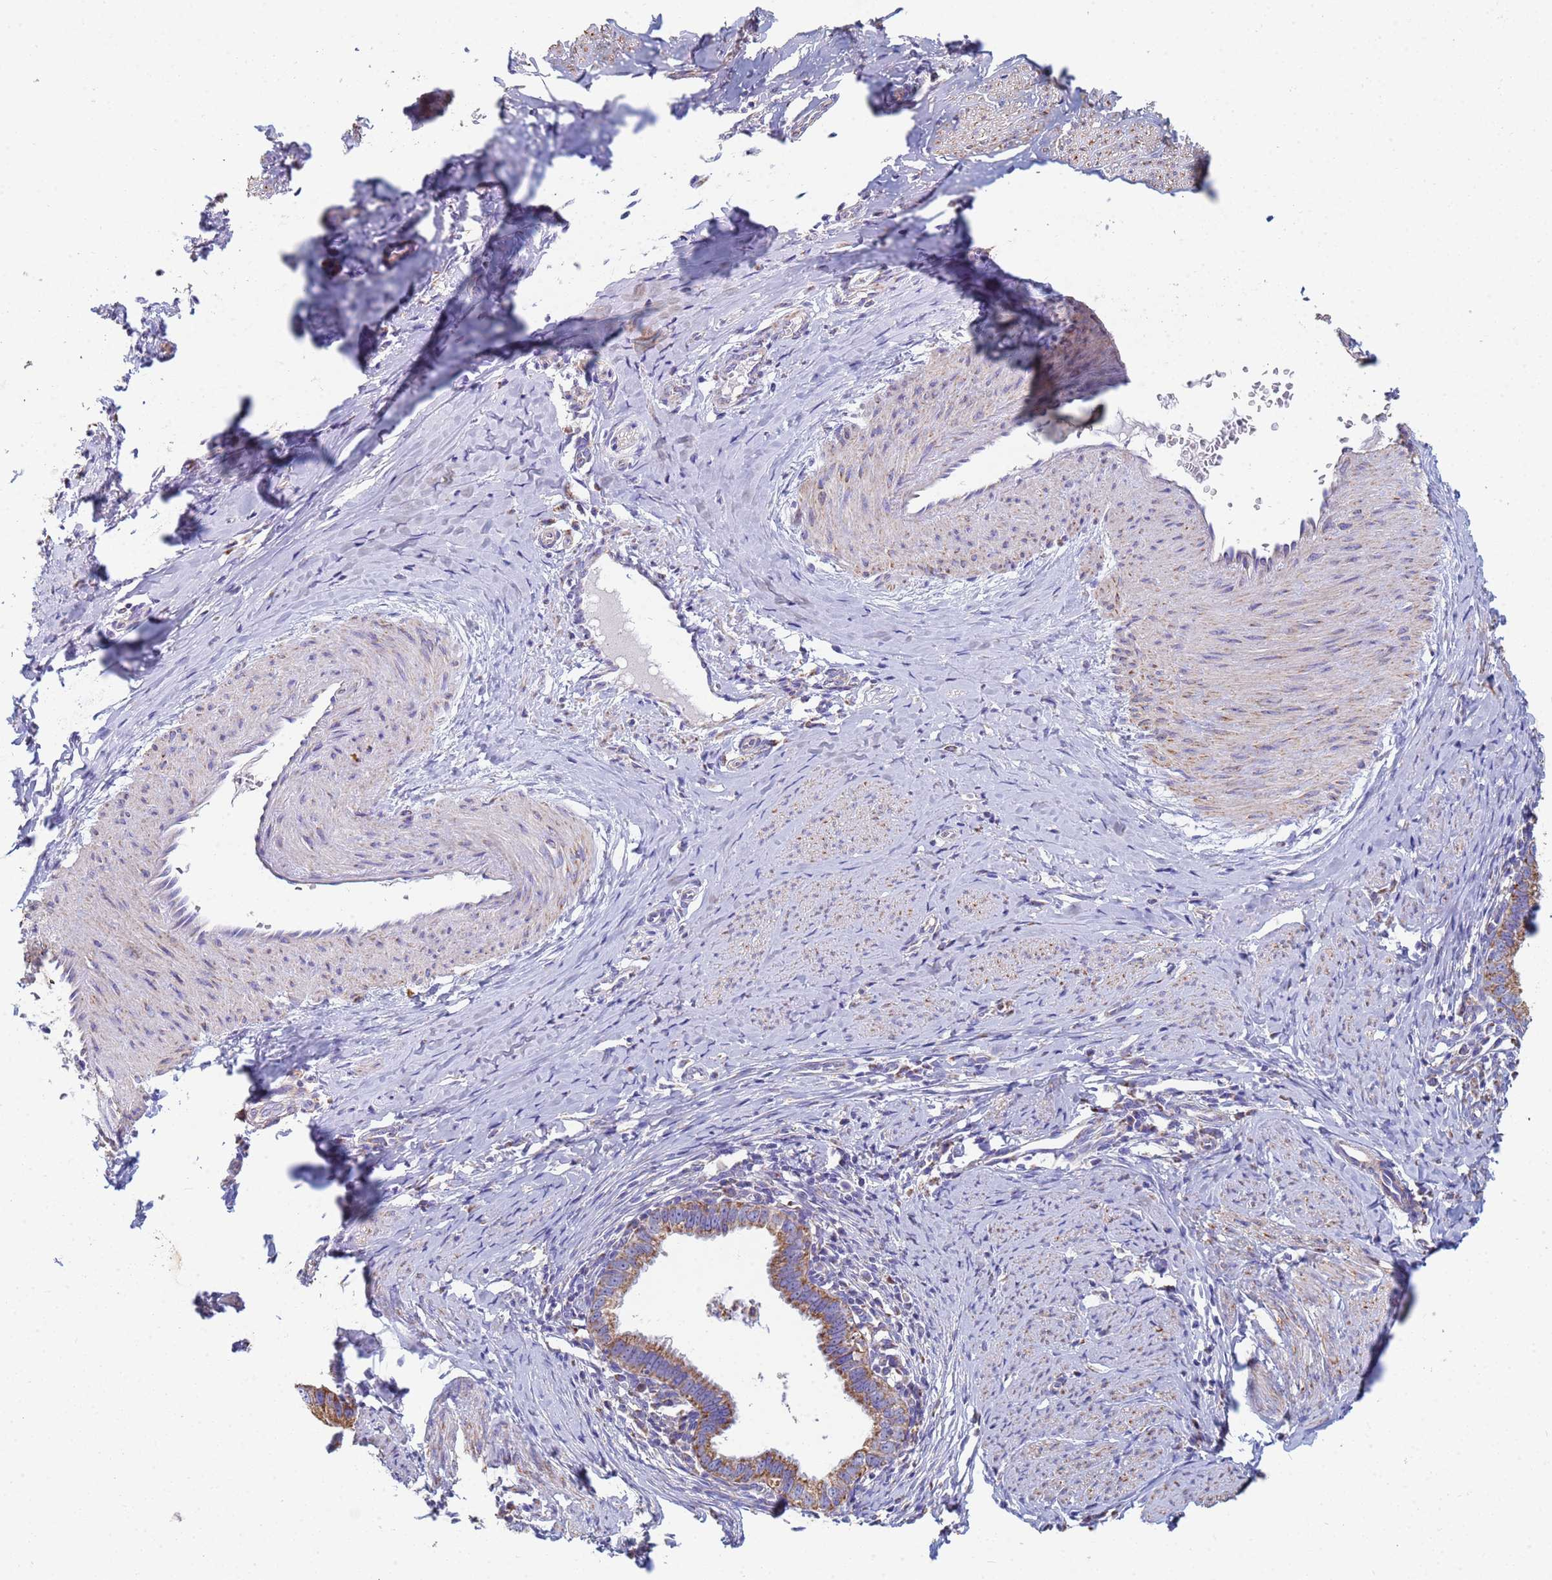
{"staining": {"intensity": "moderate", "quantity": ">75%", "location": "cytoplasmic/membranous"}, "tissue": "cervical cancer", "cell_type": "Tumor cells", "image_type": "cancer", "snomed": [{"axis": "morphology", "description": "Adenocarcinoma, NOS"}, {"axis": "topography", "description": "Cervix"}], "caption": "Immunohistochemical staining of human cervical cancer (adenocarcinoma) displays medium levels of moderate cytoplasmic/membranous expression in about >75% of tumor cells.", "gene": "UQCRH", "patient": {"sex": "female", "age": 36}}